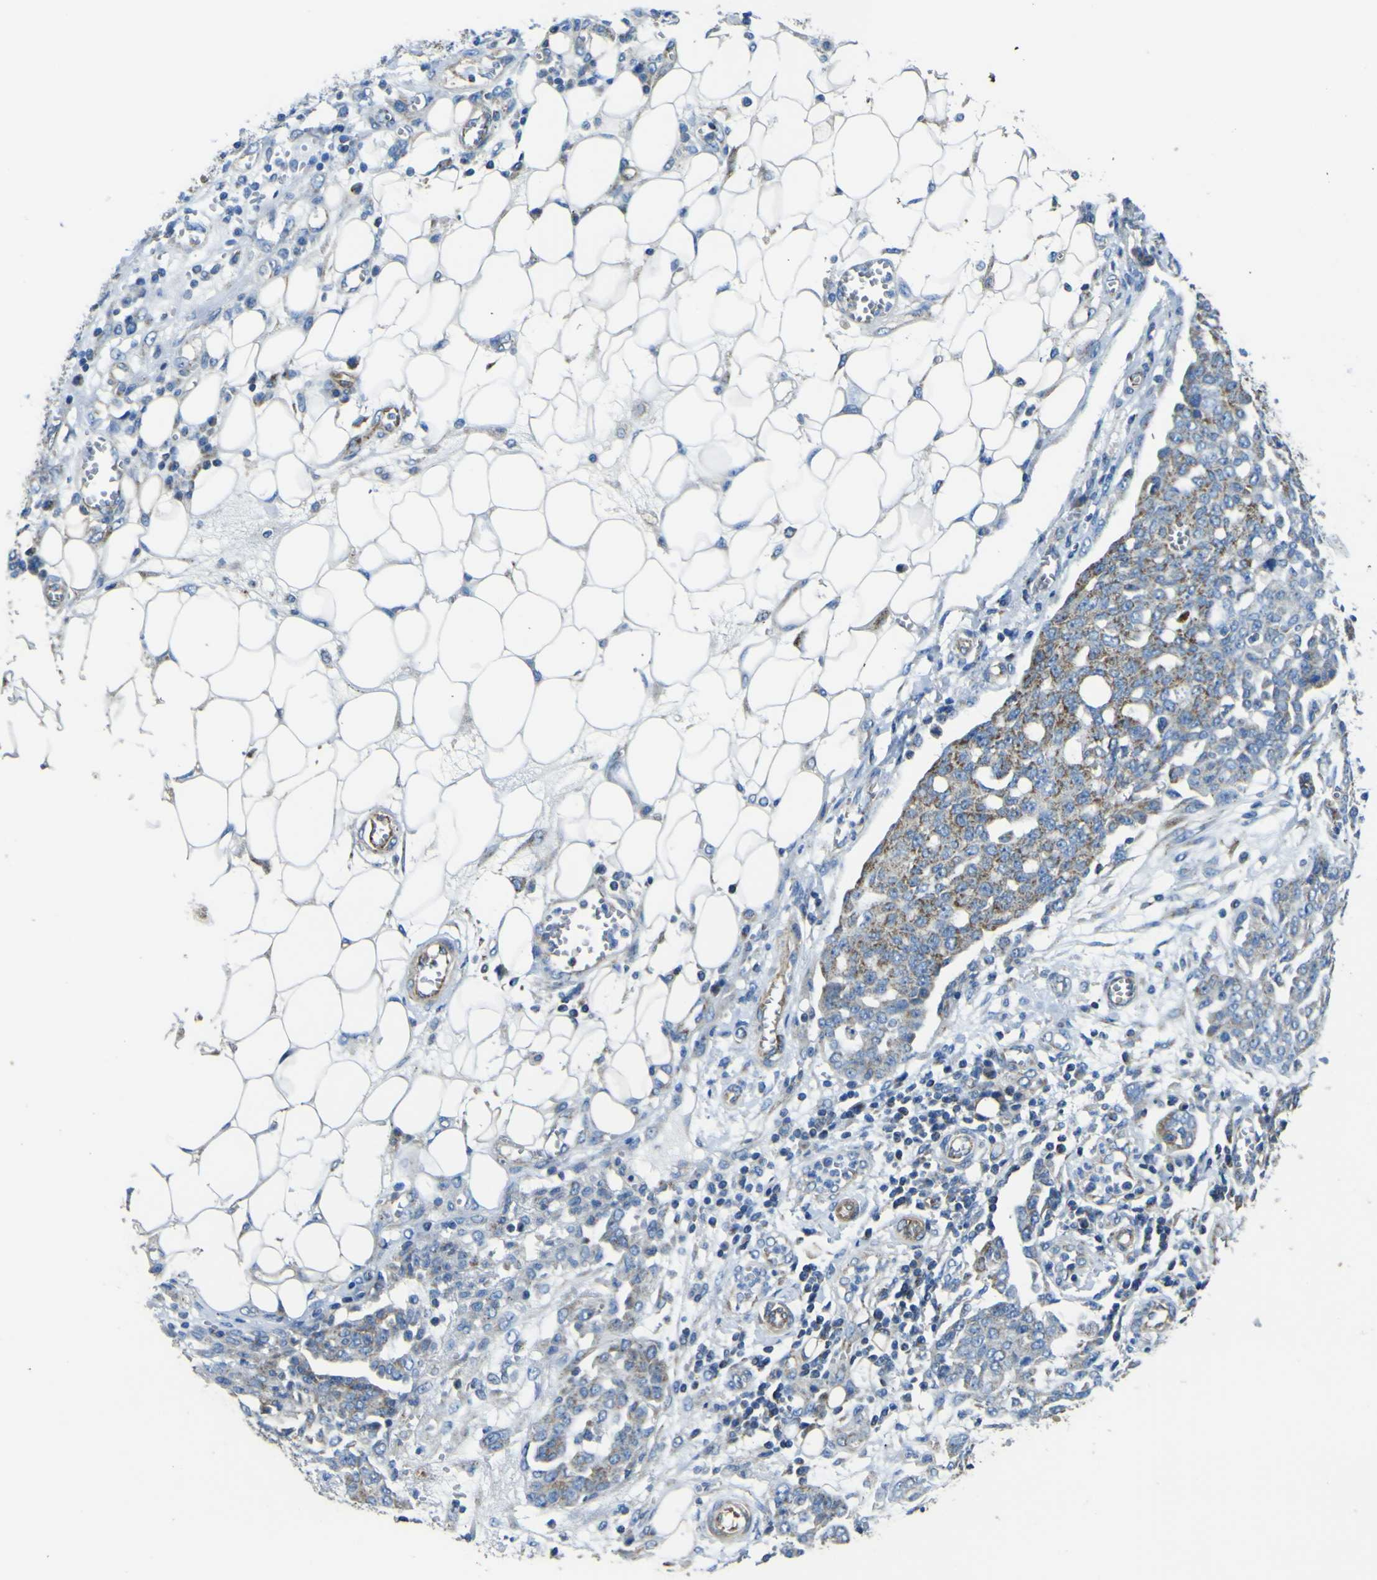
{"staining": {"intensity": "moderate", "quantity": "25%-75%", "location": "cytoplasmic/membranous"}, "tissue": "ovarian cancer", "cell_type": "Tumor cells", "image_type": "cancer", "snomed": [{"axis": "morphology", "description": "Cystadenocarcinoma, serous, NOS"}, {"axis": "topography", "description": "Soft tissue"}, {"axis": "topography", "description": "Ovary"}], "caption": "High-power microscopy captured an immunohistochemistry (IHC) photomicrograph of ovarian cancer (serous cystadenocarcinoma), revealing moderate cytoplasmic/membranous expression in approximately 25%-75% of tumor cells.", "gene": "ALDH18A1", "patient": {"sex": "female", "age": 57}}